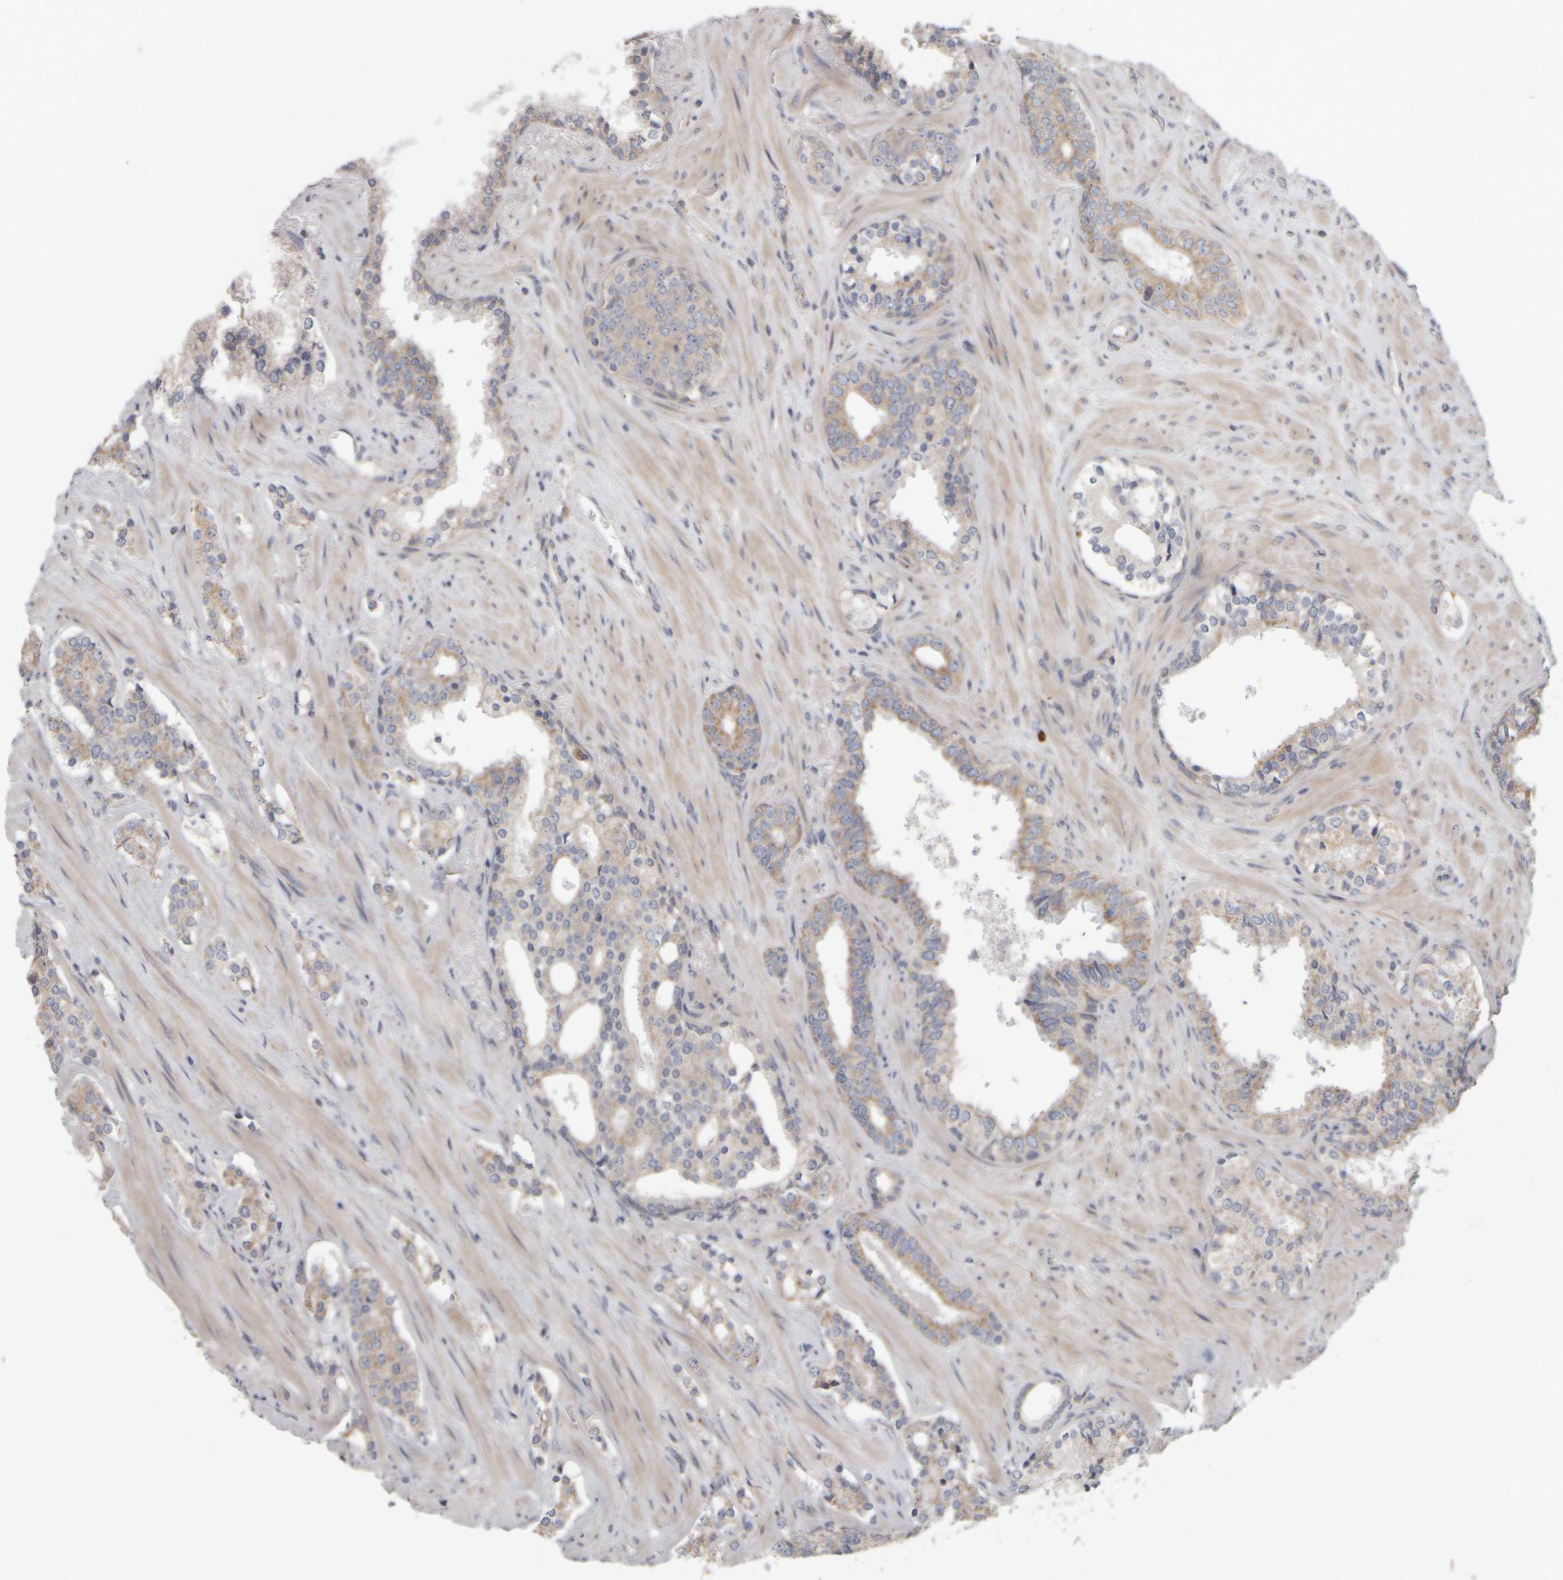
{"staining": {"intensity": "weak", "quantity": ">75%", "location": "cytoplasmic/membranous"}, "tissue": "prostate cancer", "cell_type": "Tumor cells", "image_type": "cancer", "snomed": [{"axis": "morphology", "description": "Adenocarcinoma, High grade"}, {"axis": "topography", "description": "Prostate"}], "caption": "Immunohistochemical staining of prostate cancer (adenocarcinoma (high-grade)) displays low levels of weak cytoplasmic/membranous protein expression in approximately >75% of tumor cells. Nuclei are stained in blue.", "gene": "SCO1", "patient": {"sex": "male", "age": 71}}